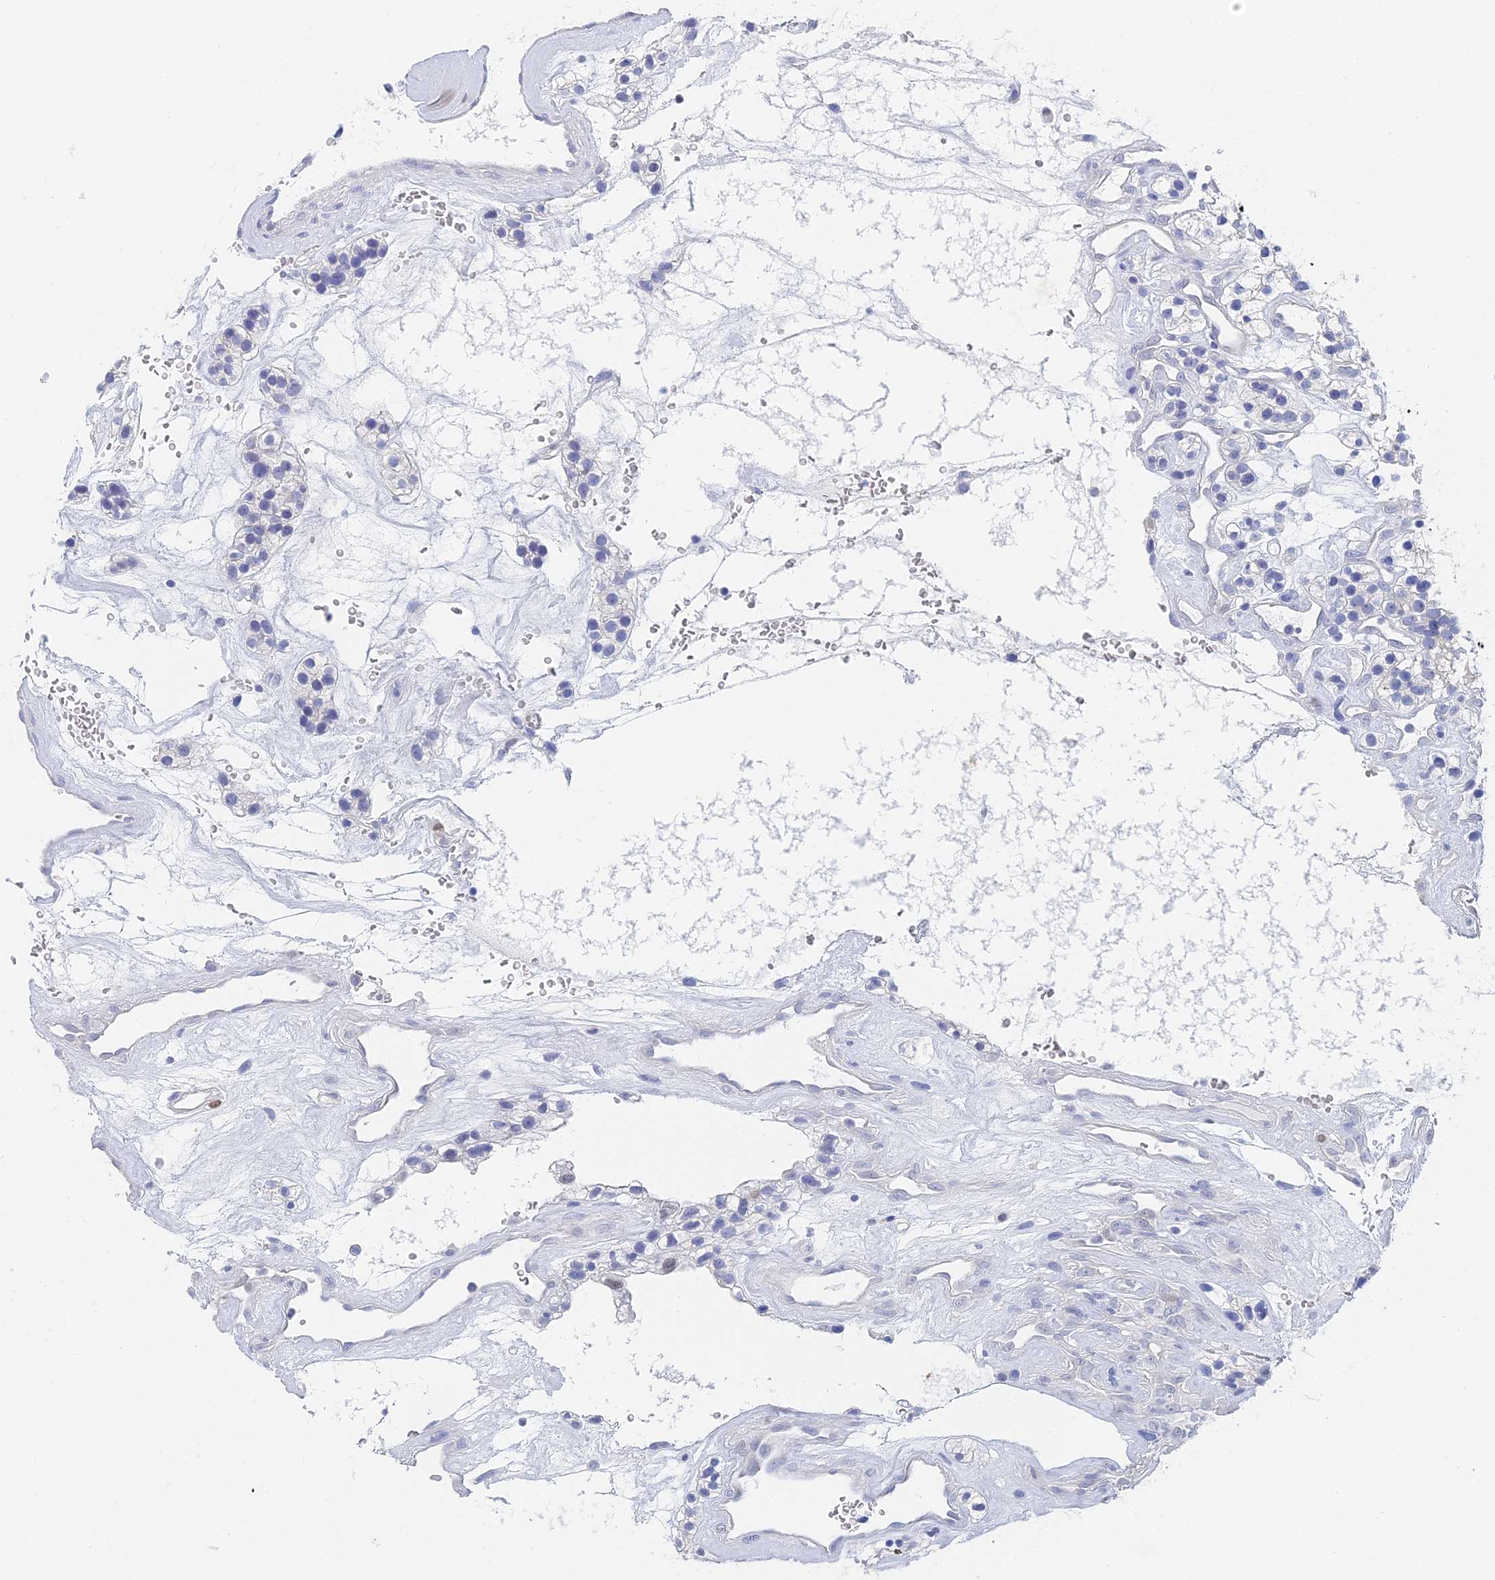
{"staining": {"intensity": "negative", "quantity": "none", "location": "none"}, "tissue": "renal cancer", "cell_type": "Tumor cells", "image_type": "cancer", "snomed": [{"axis": "morphology", "description": "Adenocarcinoma, NOS"}, {"axis": "topography", "description": "Kidney"}], "caption": "Human renal cancer stained for a protein using immunohistochemistry reveals no staining in tumor cells.", "gene": "MCM2", "patient": {"sex": "female", "age": 57}}